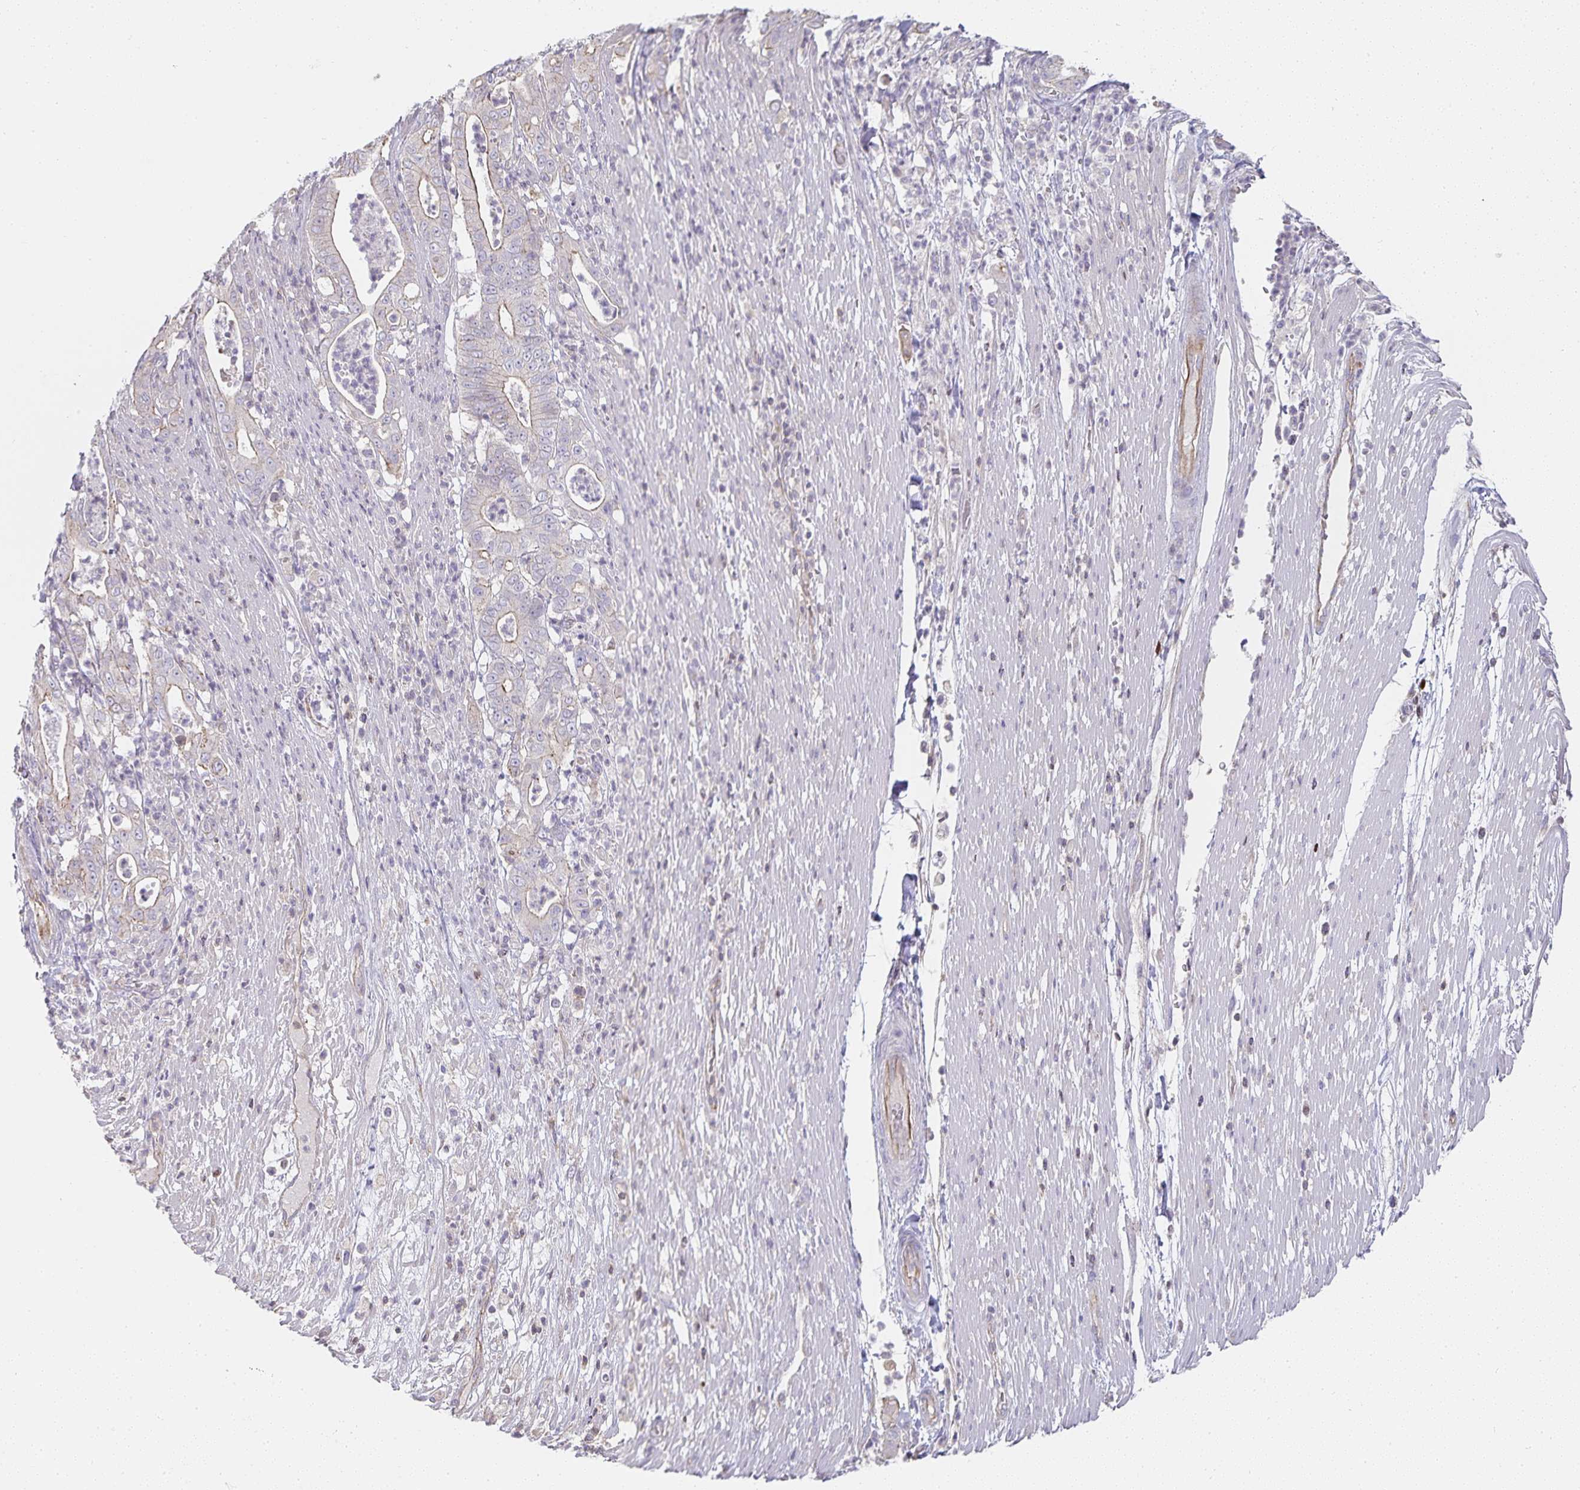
{"staining": {"intensity": "weak", "quantity": "<25%", "location": "cytoplasmic/membranous"}, "tissue": "pancreatic cancer", "cell_type": "Tumor cells", "image_type": "cancer", "snomed": [{"axis": "morphology", "description": "Adenocarcinoma, NOS"}, {"axis": "topography", "description": "Pancreas"}], "caption": "IHC histopathology image of human pancreatic adenocarcinoma stained for a protein (brown), which exhibits no positivity in tumor cells.", "gene": "GATA3", "patient": {"sex": "male", "age": 71}}